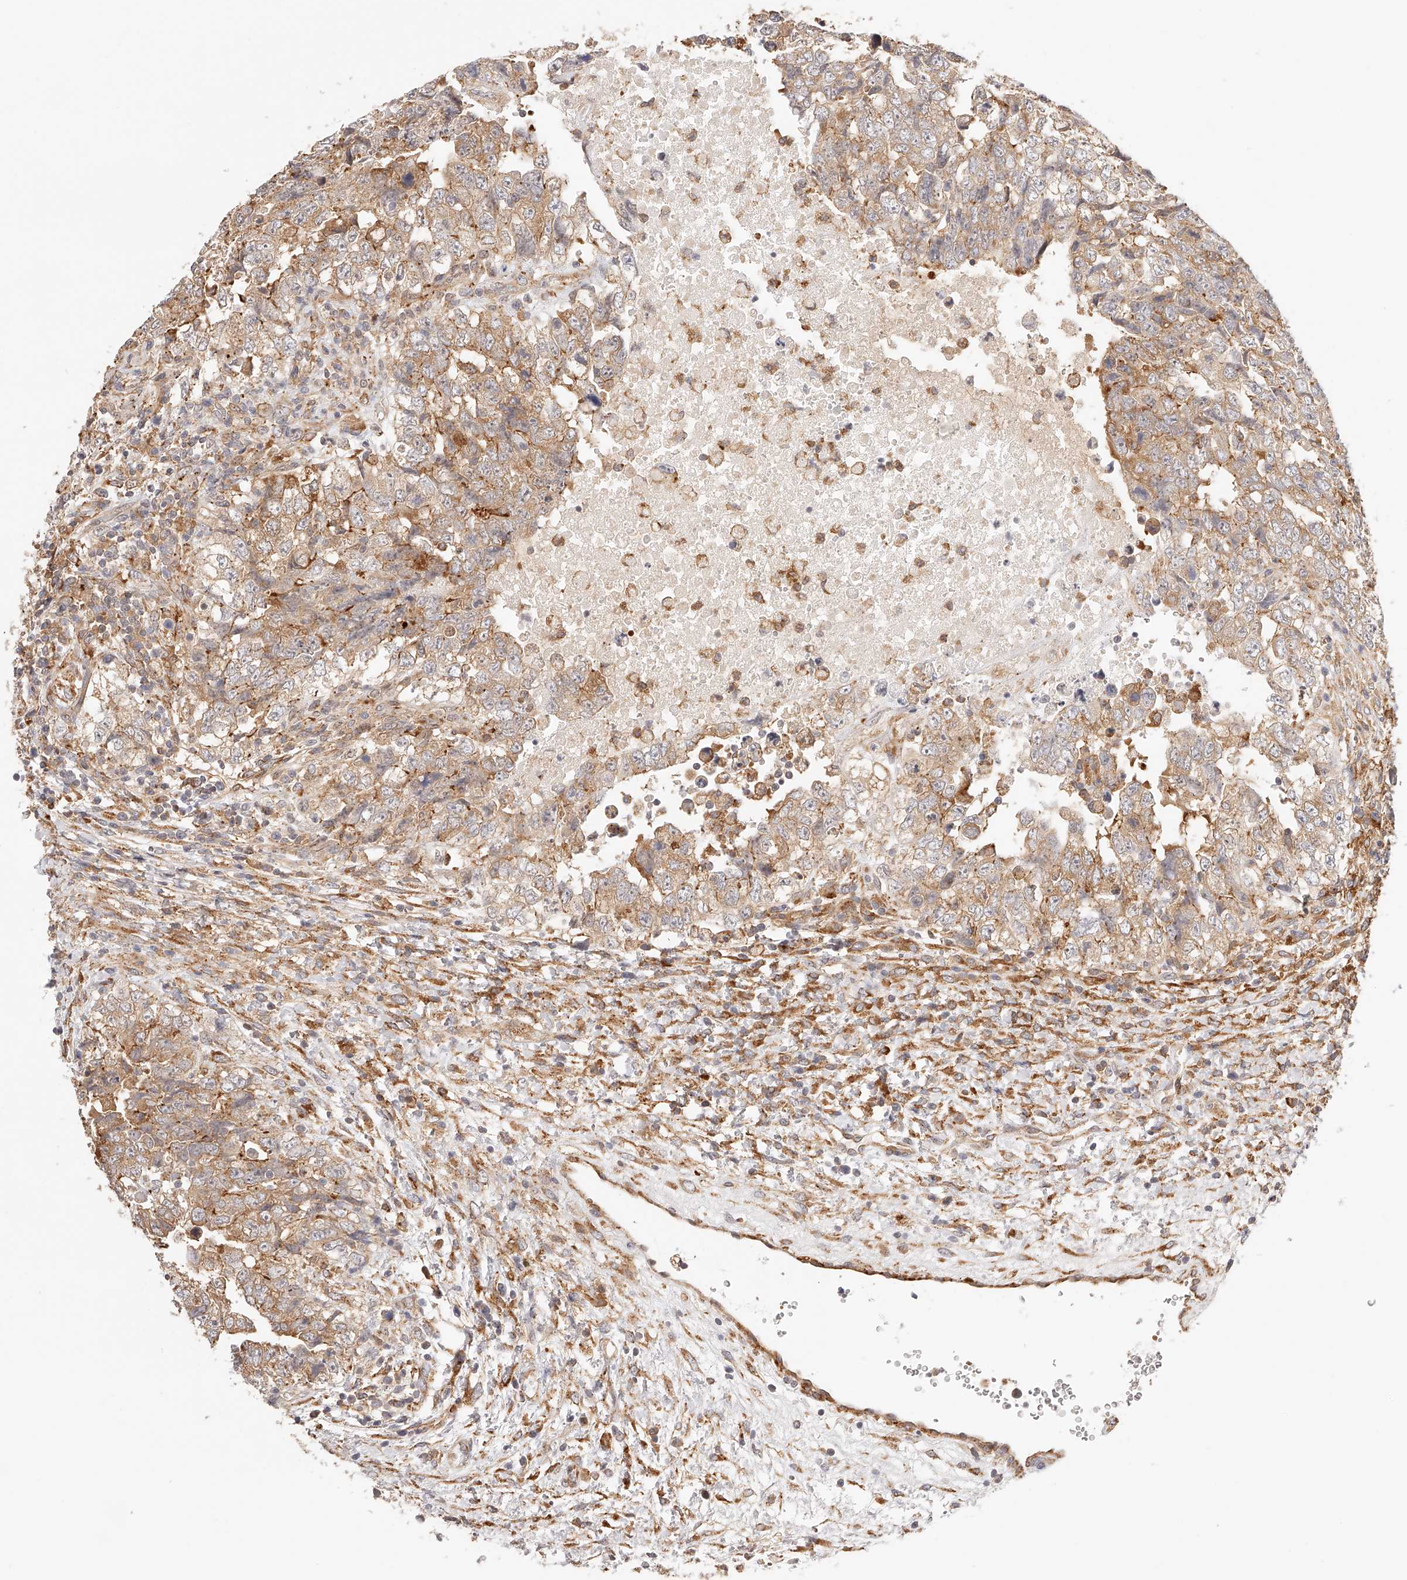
{"staining": {"intensity": "moderate", "quantity": ">75%", "location": "cytoplasmic/membranous"}, "tissue": "testis cancer", "cell_type": "Tumor cells", "image_type": "cancer", "snomed": [{"axis": "morphology", "description": "Carcinoma, Embryonal, NOS"}, {"axis": "topography", "description": "Testis"}], "caption": "Embryonal carcinoma (testis) stained with a protein marker displays moderate staining in tumor cells.", "gene": "SYNC", "patient": {"sex": "male", "age": 37}}